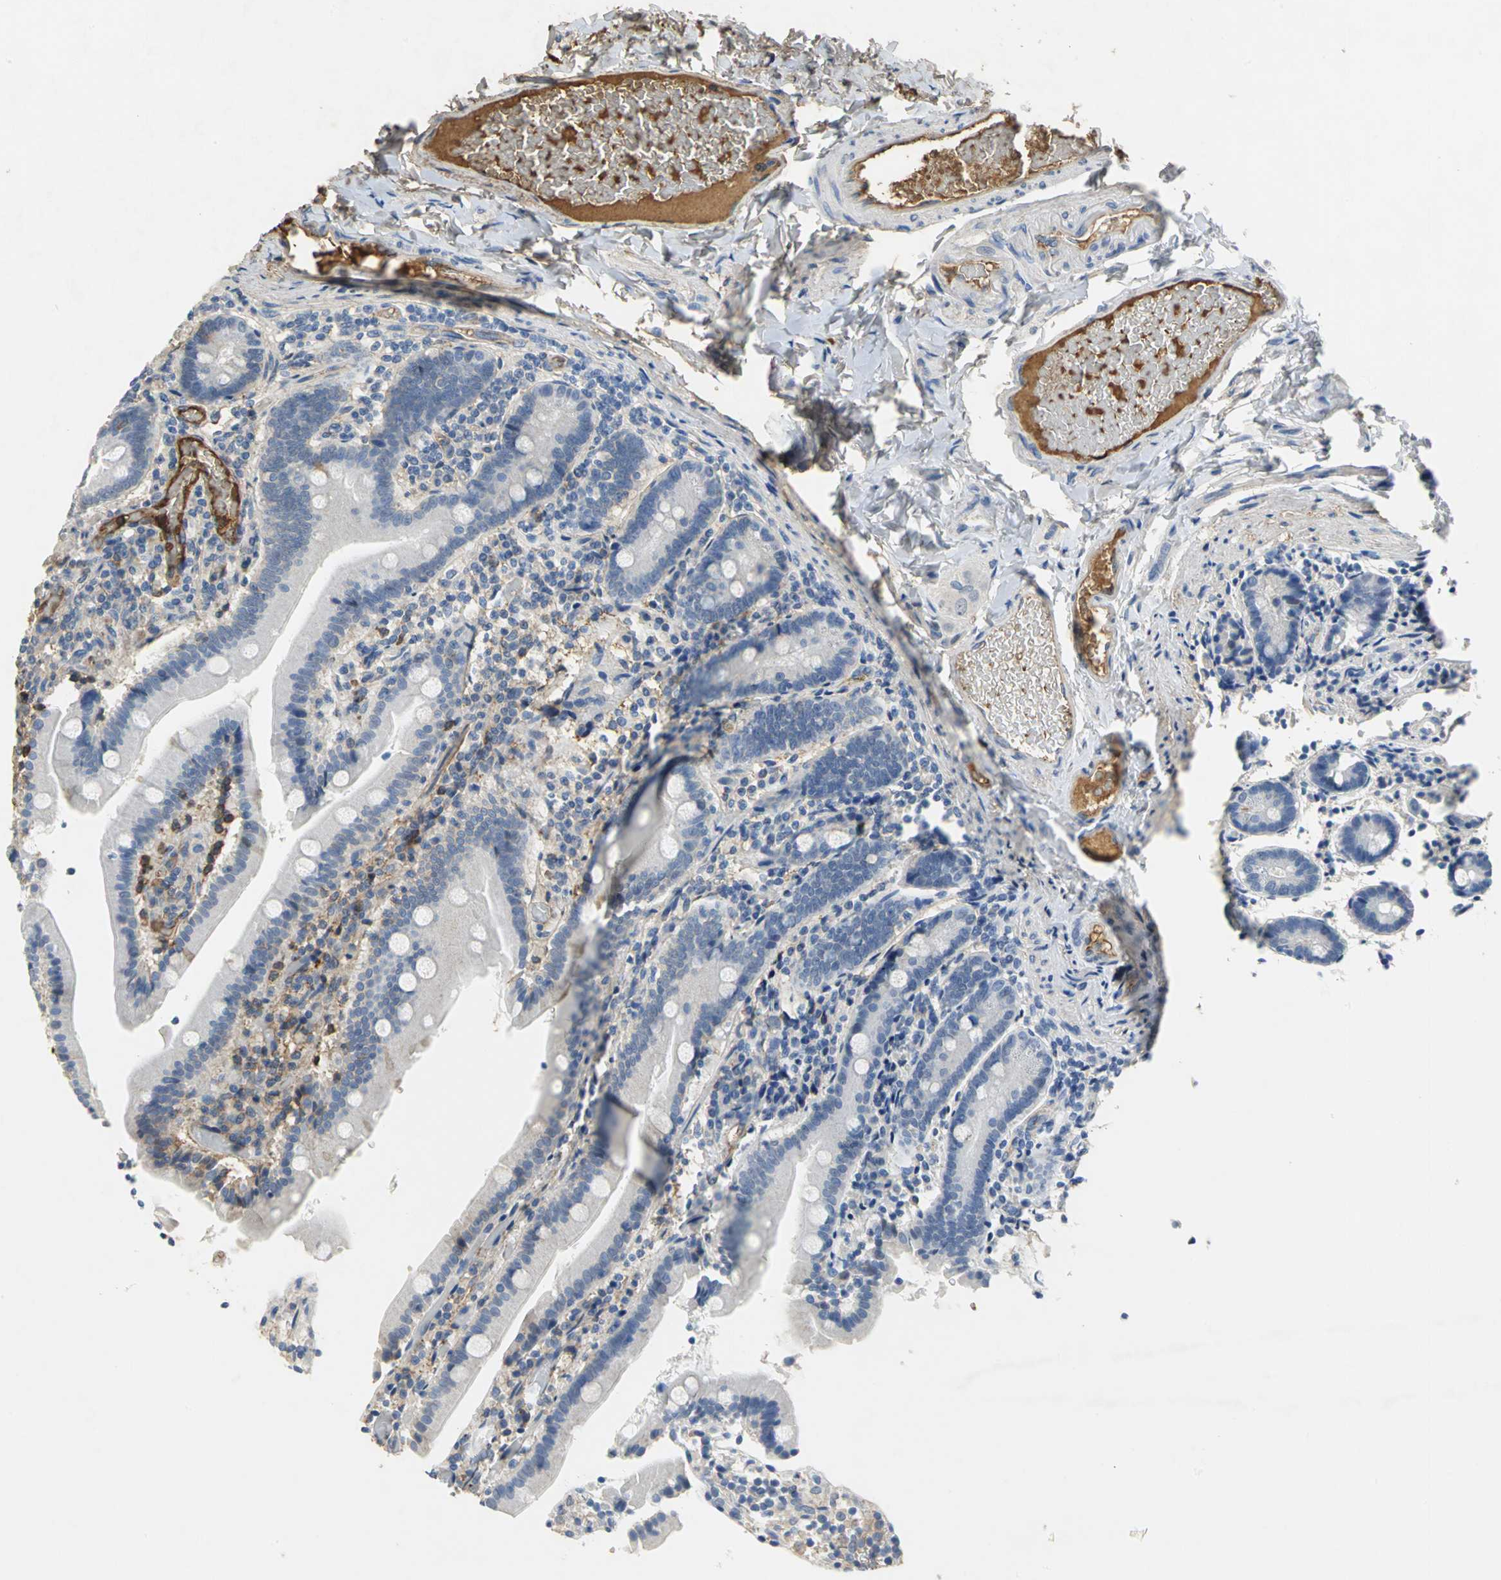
{"staining": {"intensity": "moderate", "quantity": "<25%", "location": "cytoplasmic/membranous"}, "tissue": "duodenum", "cell_type": "Glandular cells", "image_type": "normal", "snomed": [{"axis": "morphology", "description": "Normal tissue, NOS"}, {"axis": "topography", "description": "Duodenum"}], "caption": "Moderate cytoplasmic/membranous staining is appreciated in approximately <25% of glandular cells in normal duodenum. The protein of interest is shown in brown color, while the nuclei are stained blue.", "gene": "GYG2", "patient": {"sex": "female", "age": 53}}